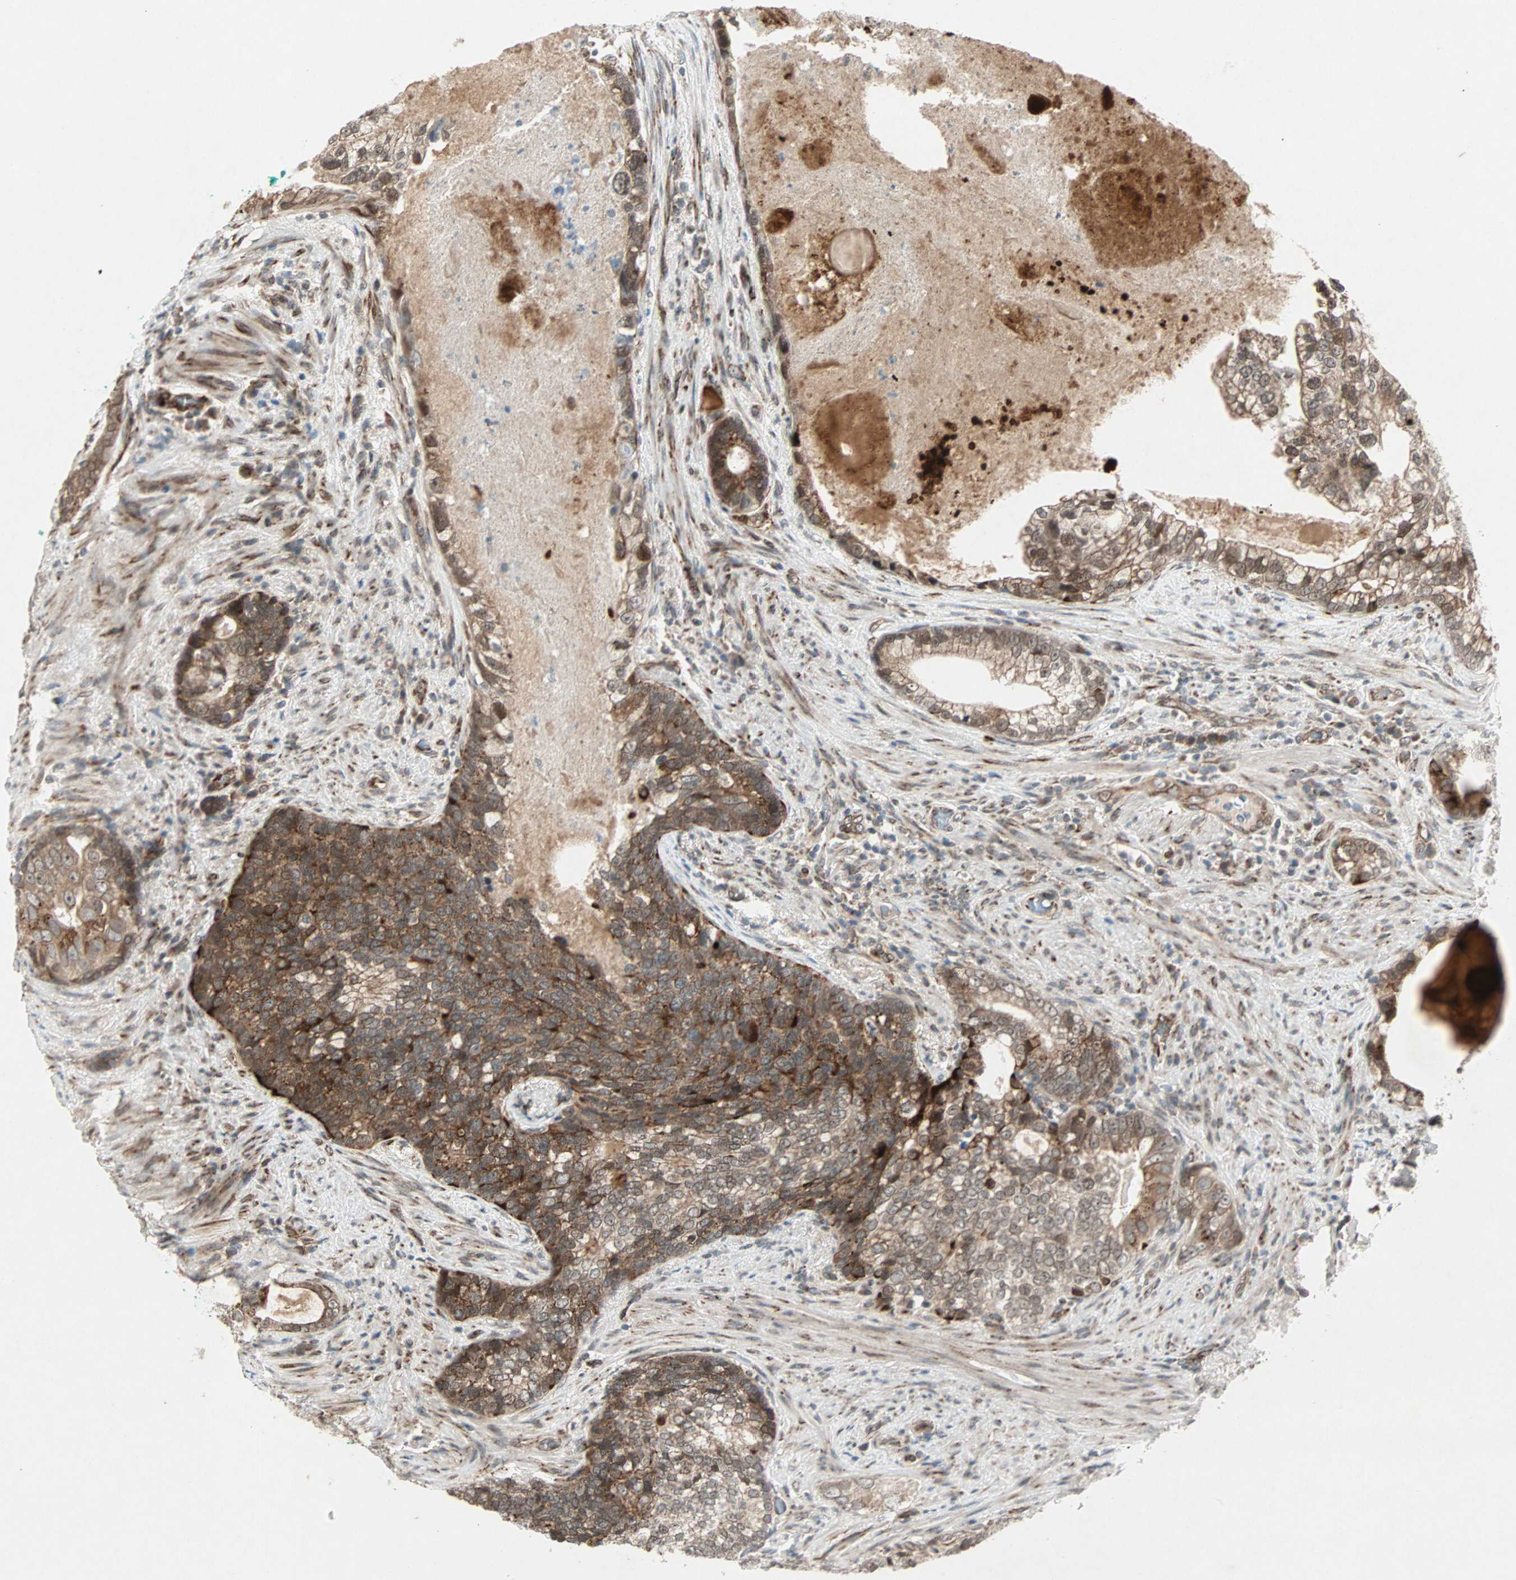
{"staining": {"intensity": "strong", "quantity": ">75%", "location": "cytoplasmic/membranous,nuclear"}, "tissue": "prostate cancer", "cell_type": "Tumor cells", "image_type": "cancer", "snomed": [{"axis": "morphology", "description": "Adenocarcinoma, High grade"}, {"axis": "topography", "description": "Prostate"}], "caption": "Adenocarcinoma (high-grade) (prostate) stained for a protein demonstrates strong cytoplasmic/membranous and nuclear positivity in tumor cells. The staining is performed using DAB (3,3'-diaminobenzidine) brown chromogen to label protein expression. The nuclei are counter-stained blue using hematoxylin.", "gene": "ZNF37A", "patient": {"sex": "male", "age": 66}}